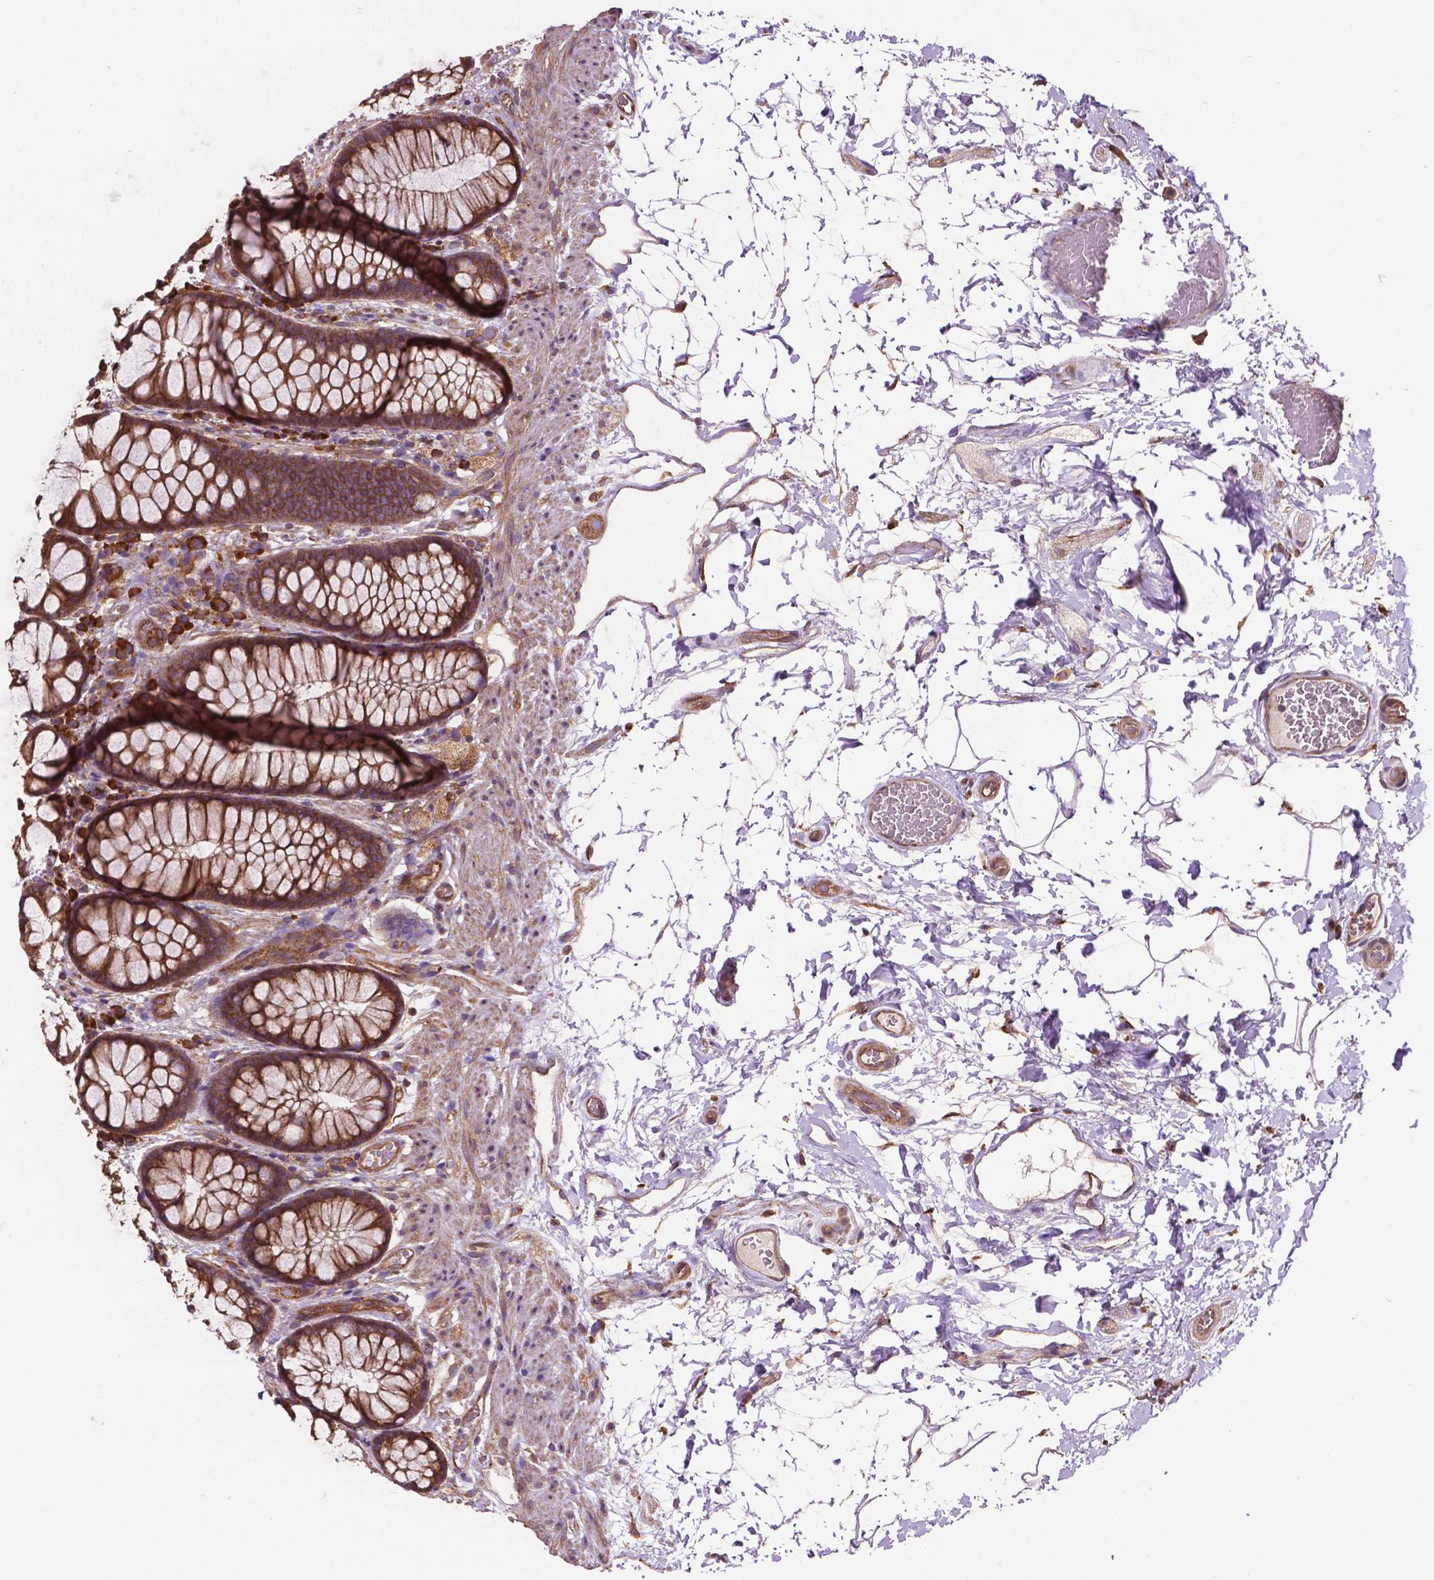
{"staining": {"intensity": "moderate", "quantity": ">75%", "location": "cytoplasmic/membranous"}, "tissue": "rectum", "cell_type": "Glandular cells", "image_type": "normal", "snomed": [{"axis": "morphology", "description": "Normal tissue, NOS"}, {"axis": "topography", "description": "Rectum"}], "caption": "The immunohistochemical stain highlights moderate cytoplasmic/membranous staining in glandular cells of normal rectum.", "gene": "CCDC71L", "patient": {"sex": "female", "age": 62}}